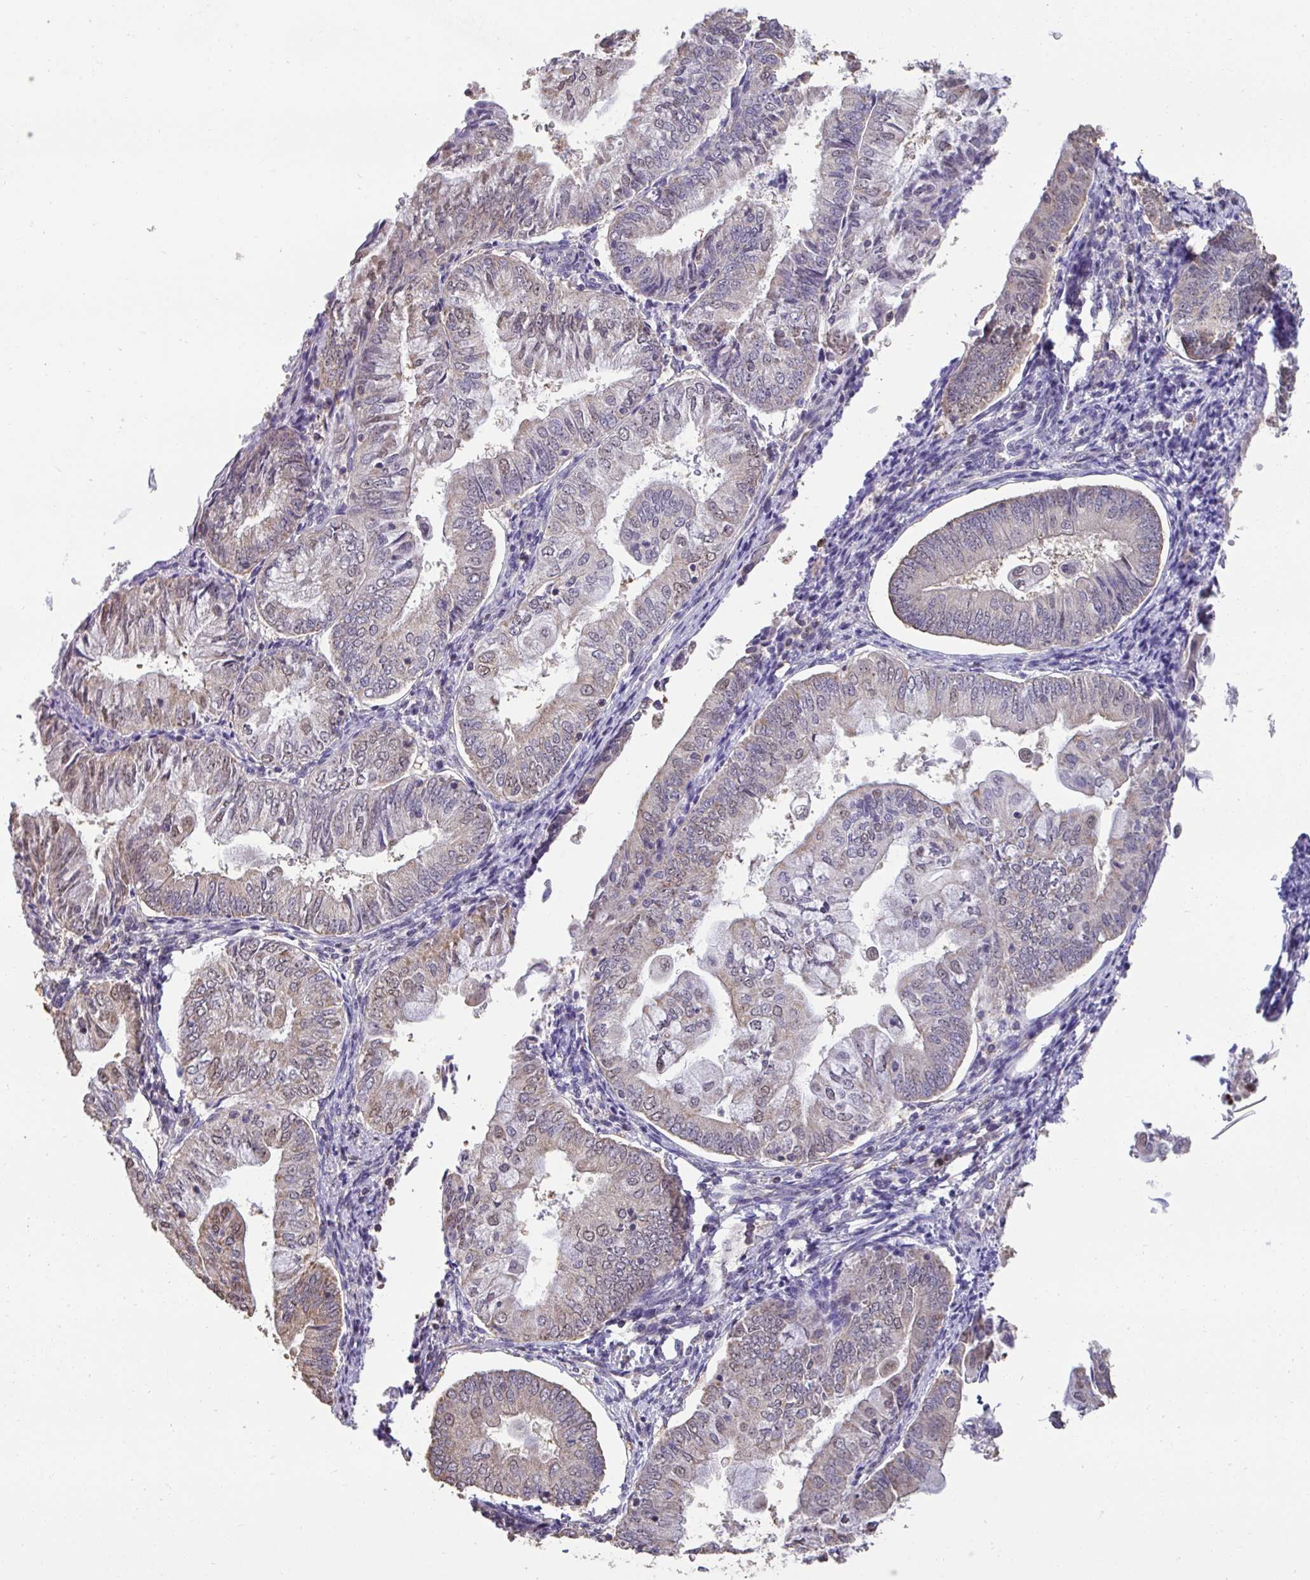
{"staining": {"intensity": "weak", "quantity": ">75%", "location": "cytoplasmic/membranous,nuclear"}, "tissue": "endometrial cancer", "cell_type": "Tumor cells", "image_type": "cancer", "snomed": [{"axis": "morphology", "description": "Adenocarcinoma, NOS"}, {"axis": "topography", "description": "Endometrium"}], "caption": "Protein expression by IHC displays weak cytoplasmic/membranous and nuclear expression in approximately >75% of tumor cells in endometrial adenocarcinoma.", "gene": "SENP3", "patient": {"sex": "female", "age": 55}}